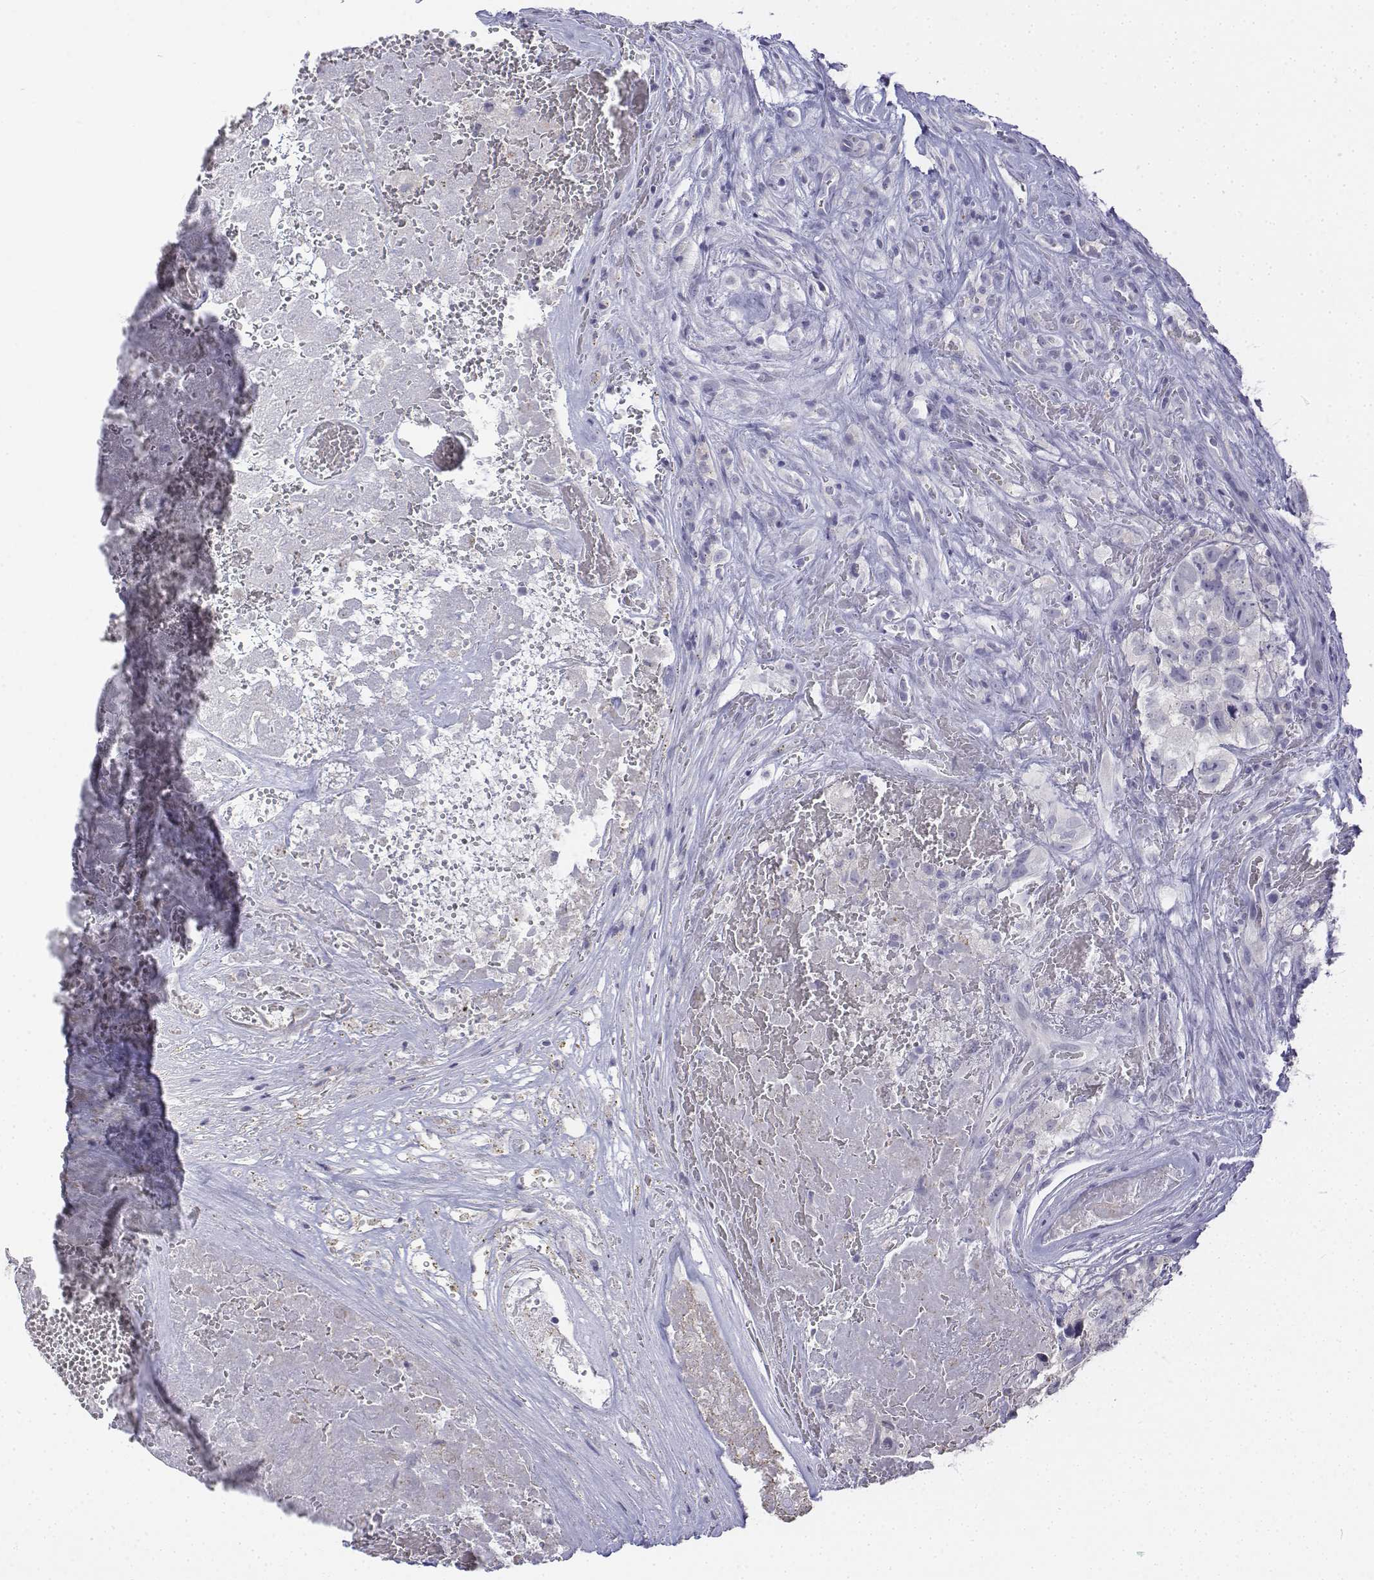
{"staining": {"intensity": "negative", "quantity": "none", "location": "none"}, "tissue": "testis cancer", "cell_type": "Tumor cells", "image_type": "cancer", "snomed": [{"axis": "morphology", "description": "Carcinoma, Embryonal, NOS"}, {"axis": "topography", "description": "Testis"}], "caption": "Immunohistochemistry micrograph of embryonal carcinoma (testis) stained for a protein (brown), which demonstrates no expression in tumor cells.", "gene": "LGSN", "patient": {"sex": "male", "age": 18}}